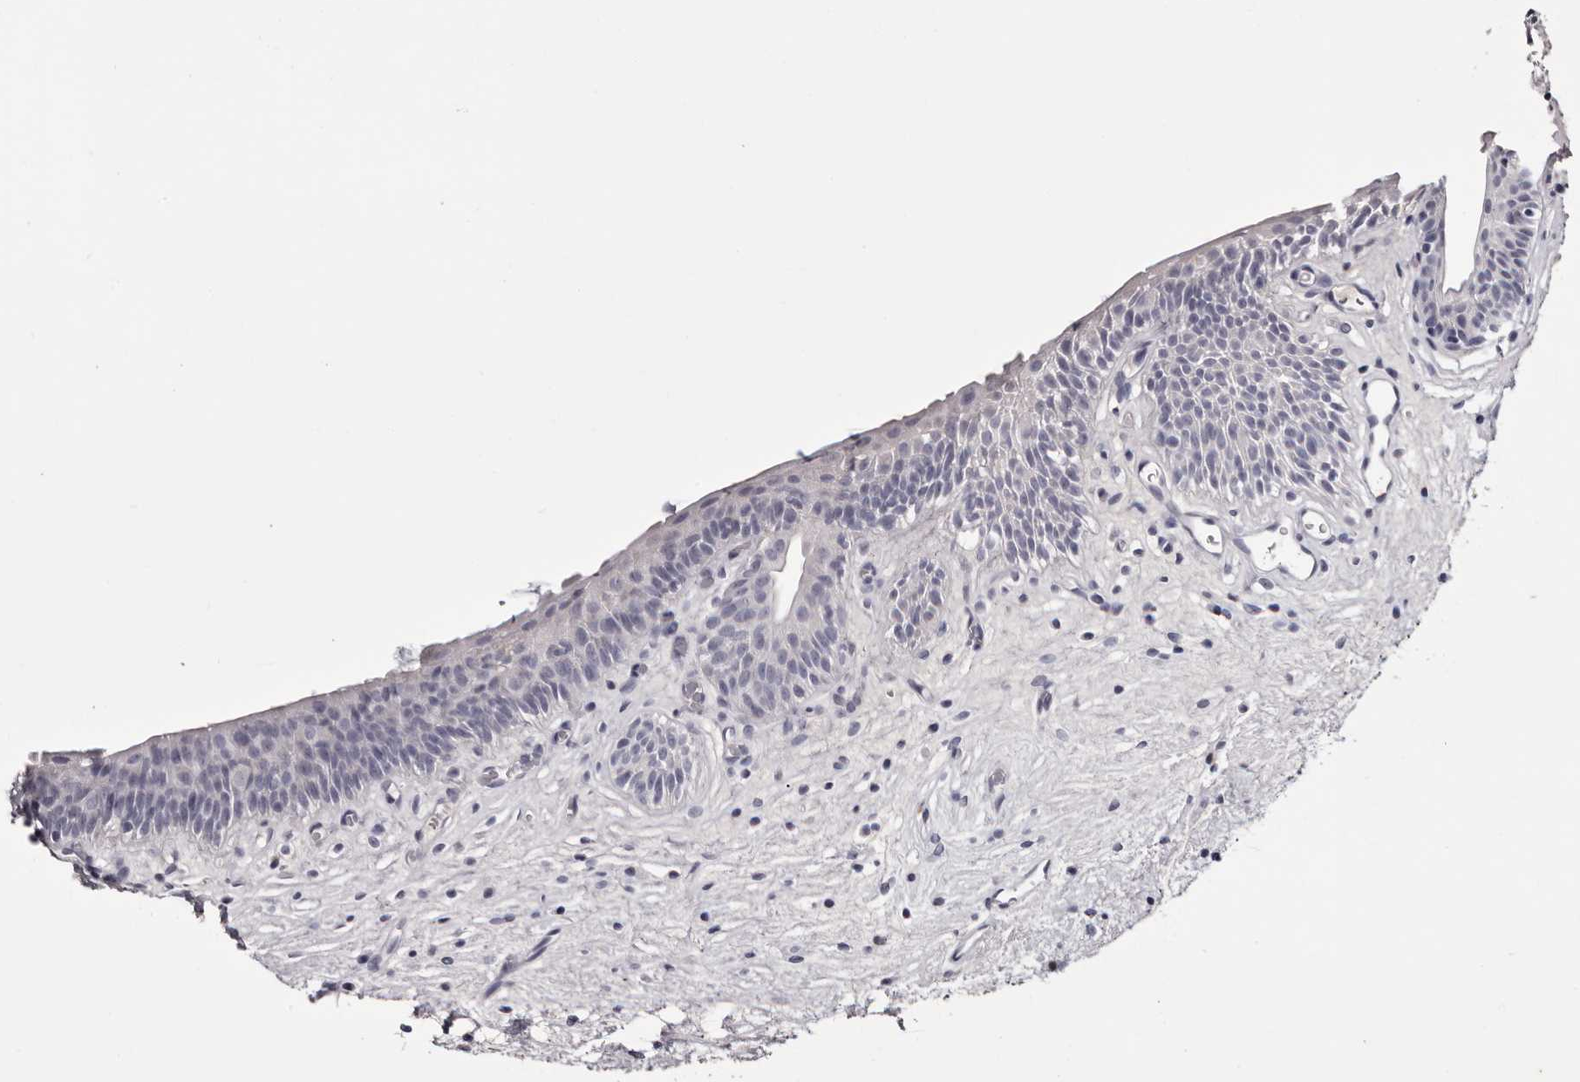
{"staining": {"intensity": "negative", "quantity": "none", "location": "none"}, "tissue": "urinary bladder", "cell_type": "Urothelial cells", "image_type": "normal", "snomed": [{"axis": "morphology", "description": "Normal tissue, NOS"}, {"axis": "topography", "description": "Urinary bladder"}], "caption": "The IHC image has no significant positivity in urothelial cells of urinary bladder. (Immunohistochemistry (ihc), brightfield microscopy, high magnification).", "gene": "CA6", "patient": {"sex": "male", "age": 83}}